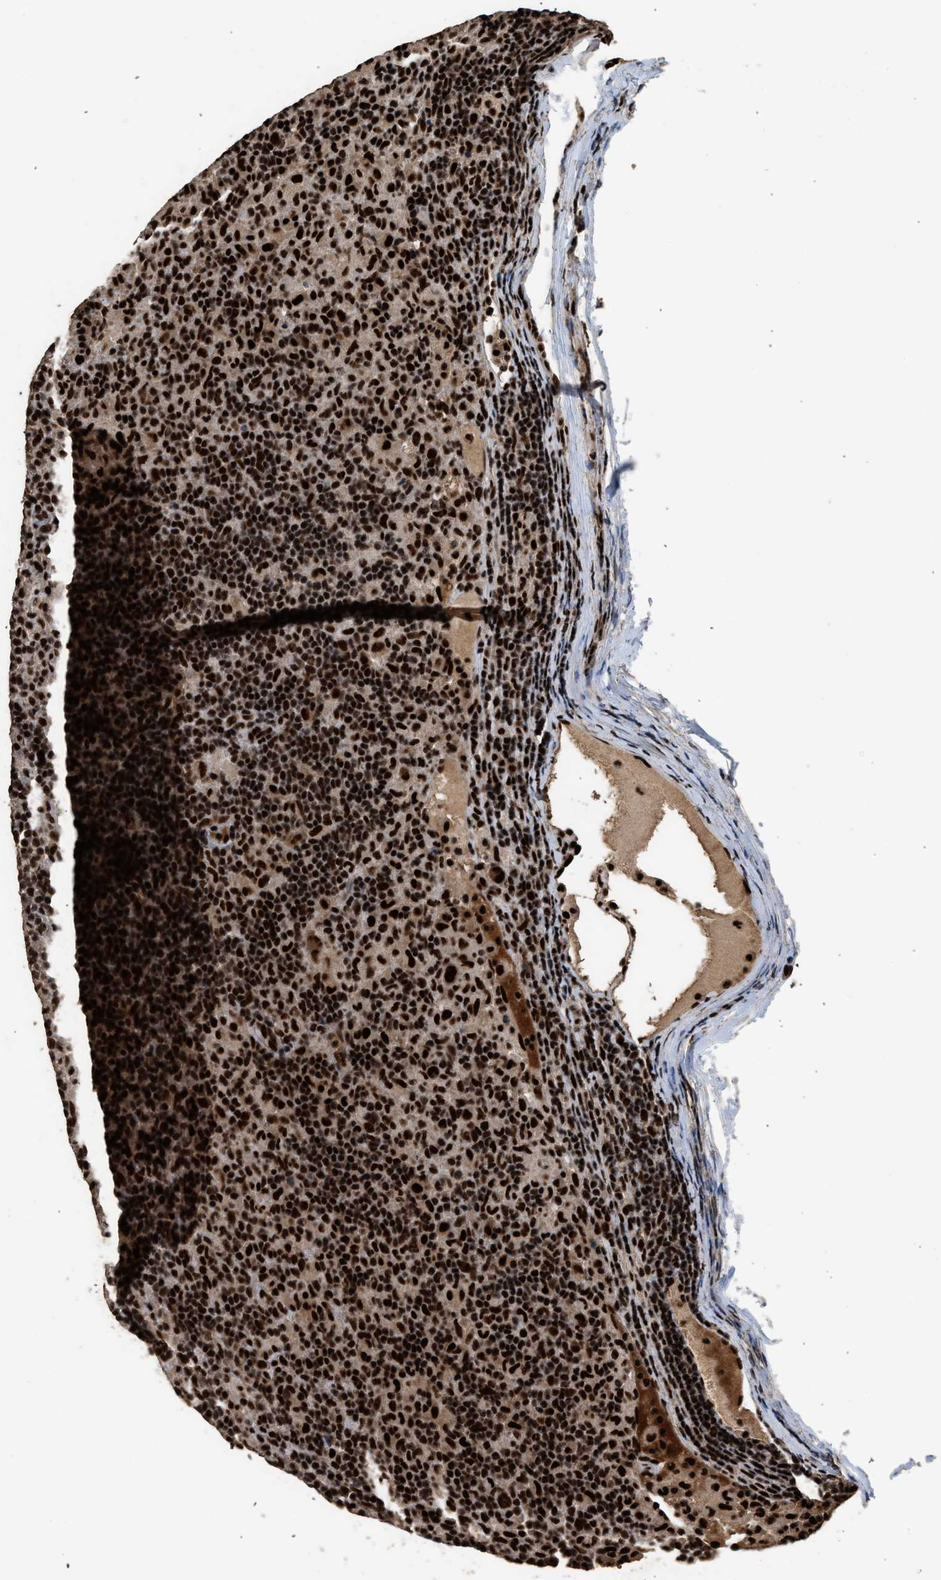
{"staining": {"intensity": "strong", "quantity": ">75%", "location": "nuclear"}, "tissue": "lymphoma", "cell_type": "Tumor cells", "image_type": "cancer", "snomed": [{"axis": "morphology", "description": "Hodgkin's disease, NOS"}, {"axis": "topography", "description": "Lymph node"}], "caption": "Protein expression analysis of human Hodgkin's disease reveals strong nuclear staining in about >75% of tumor cells.", "gene": "PPP4R3B", "patient": {"sex": "male", "age": 70}}